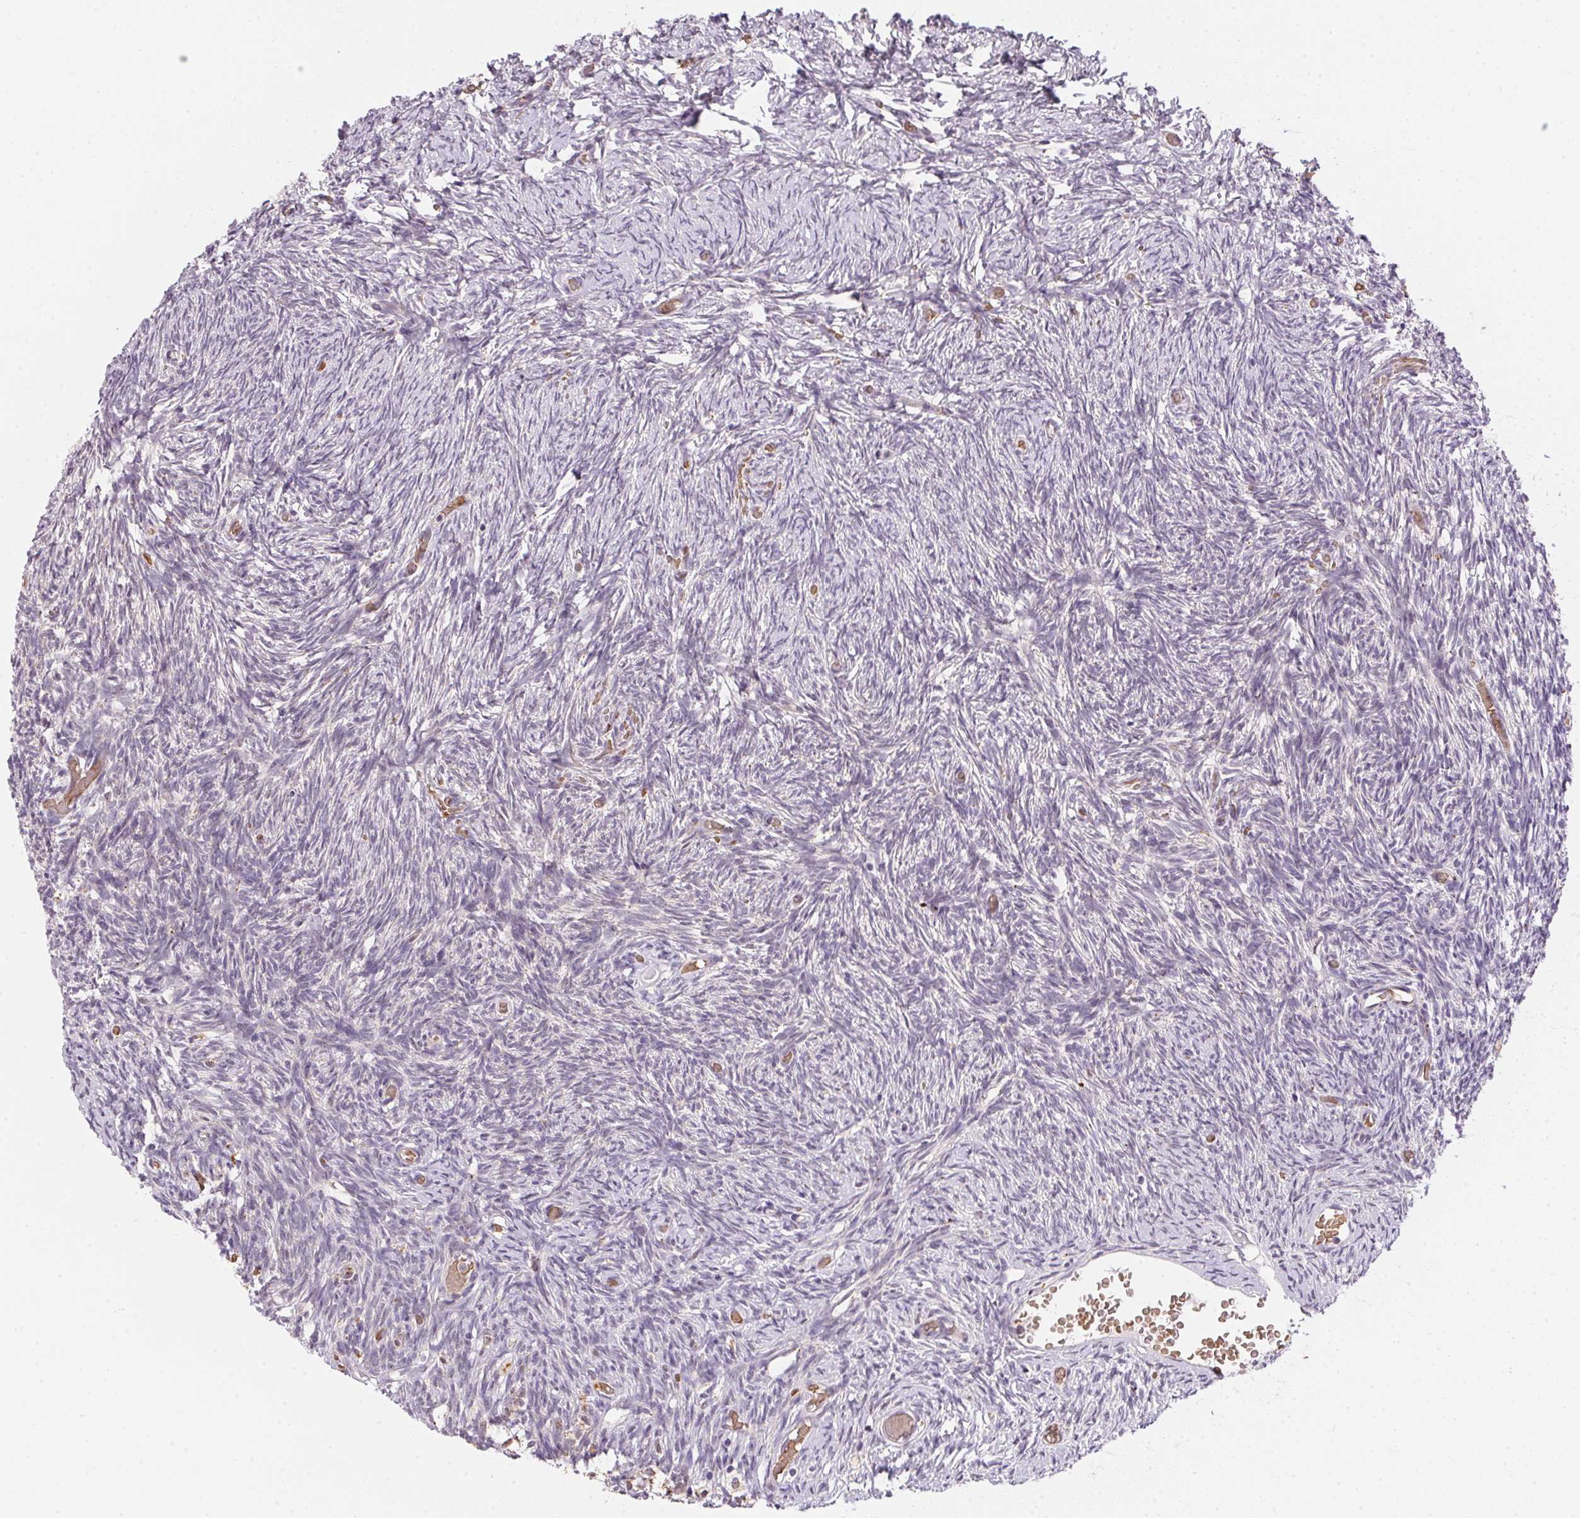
{"staining": {"intensity": "negative", "quantity": "none", "location": "none"}, "tissue": "ovary", "cell_type": "Ovarian stroma cells", "image_type": "normal", "snomed": [{"axis": "morphology", "description": "Normal tissue, NOS"}, {"axis": "topography", "description": "Ovary"}], "caption": "Immunohistochemical staining of benign human ovary shows no significant staining in ovarian stroma cells.", "gene": "METTL13", "patient": {"sex": "female", "age": 39}}